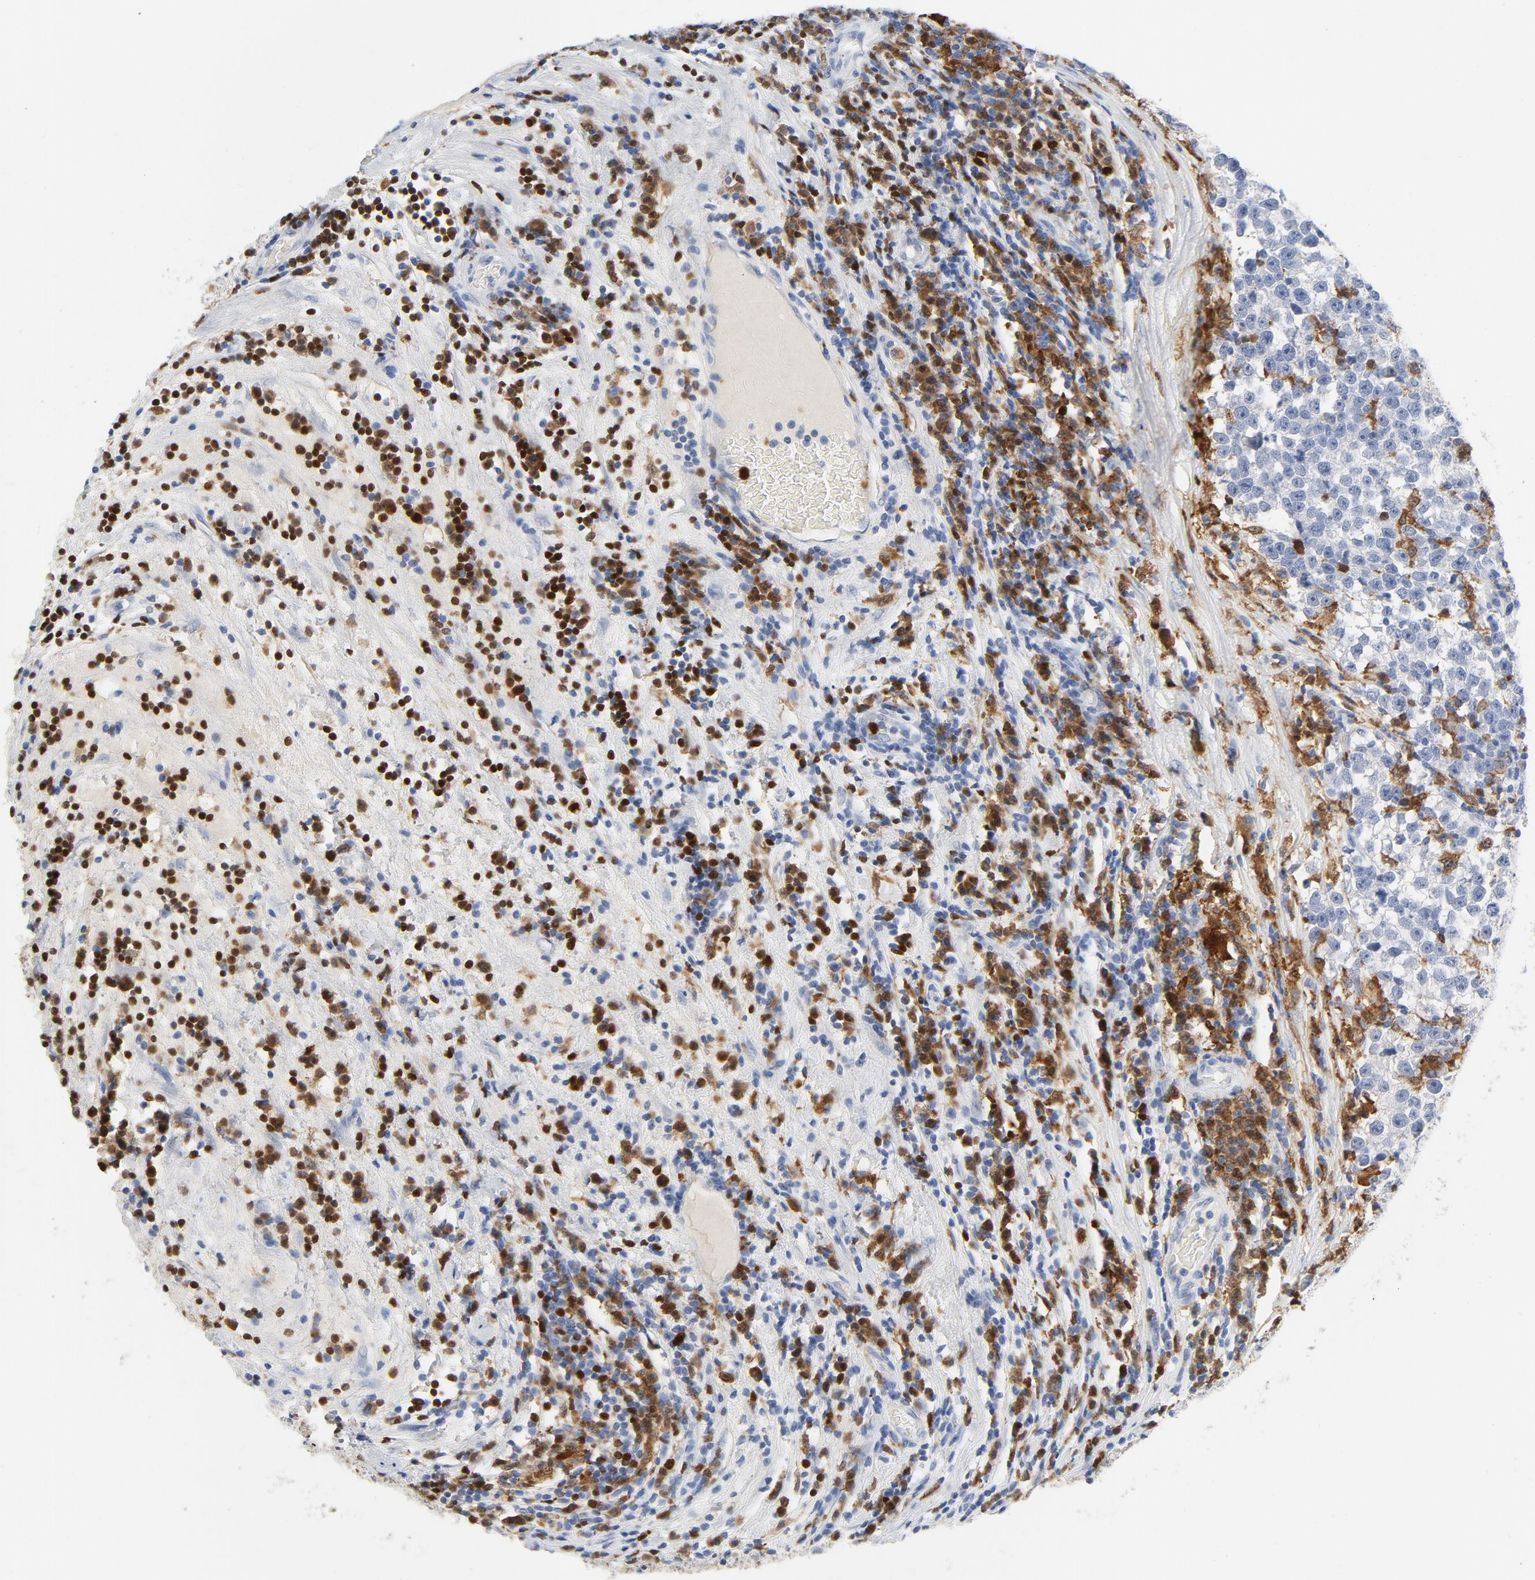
{"staining": {"intensity": "negative", "quantity": "none", "location": "none"}, "tissue": "testis cancer", "cell_type": "Tumor cells", "image_type": "cancer", "snomed": [{"axis": "morphology", "description": "Seminoma, NOS"}, {"axis": "topography", "description": "Testis"}], "caption": "DAB (3,3'-diaminobenzidine) immunohistochemical staining of seminoma (testis) exhibits no significant staining in tumor cells. (DAB IHC visualized using brightfield microscopy, high magnification).", "gene": "NCF1", "patient": {"sex": "male", "age": 43}}